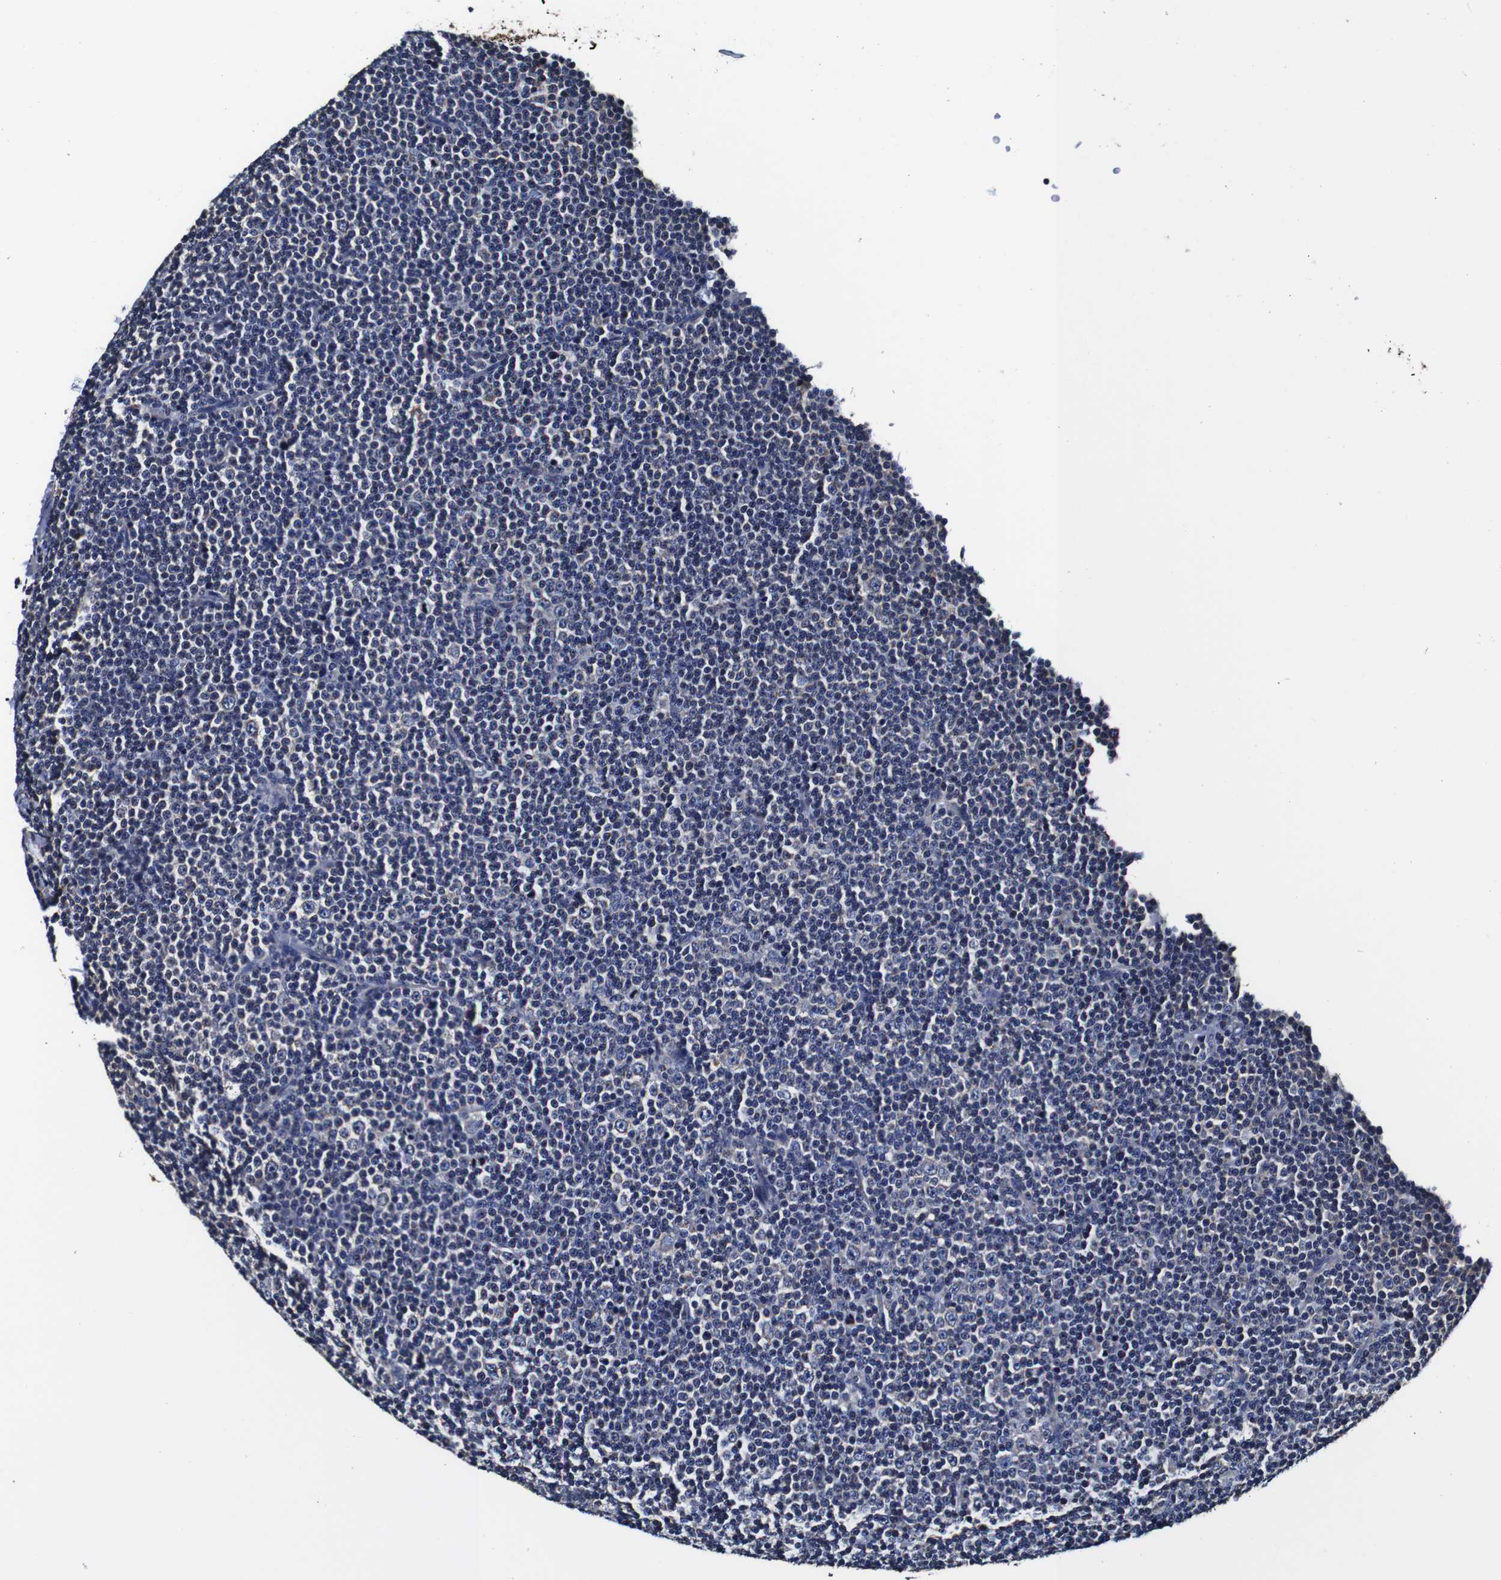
{"staining": {"intensity": "negative", "quantity": "none", "location": "none"}, "tissue": "lymphoma", "cell_type": "Tumor cells", "image_type": "cancer", "snomed": [{"axis": "morphology", "description": "Malignant lymphoma, non-Hodgkin's type, Low grade"}, {"axis": "topography", "description": "Lymph node"}], "caption": "High power microscopy image of an immunohistochemistry (IHC) histopathology image of lymphoma, revealing no significant expression in tumor cells.", "gene": "PDCD6IP", "patient": {"sex": "female", "age": 67}}